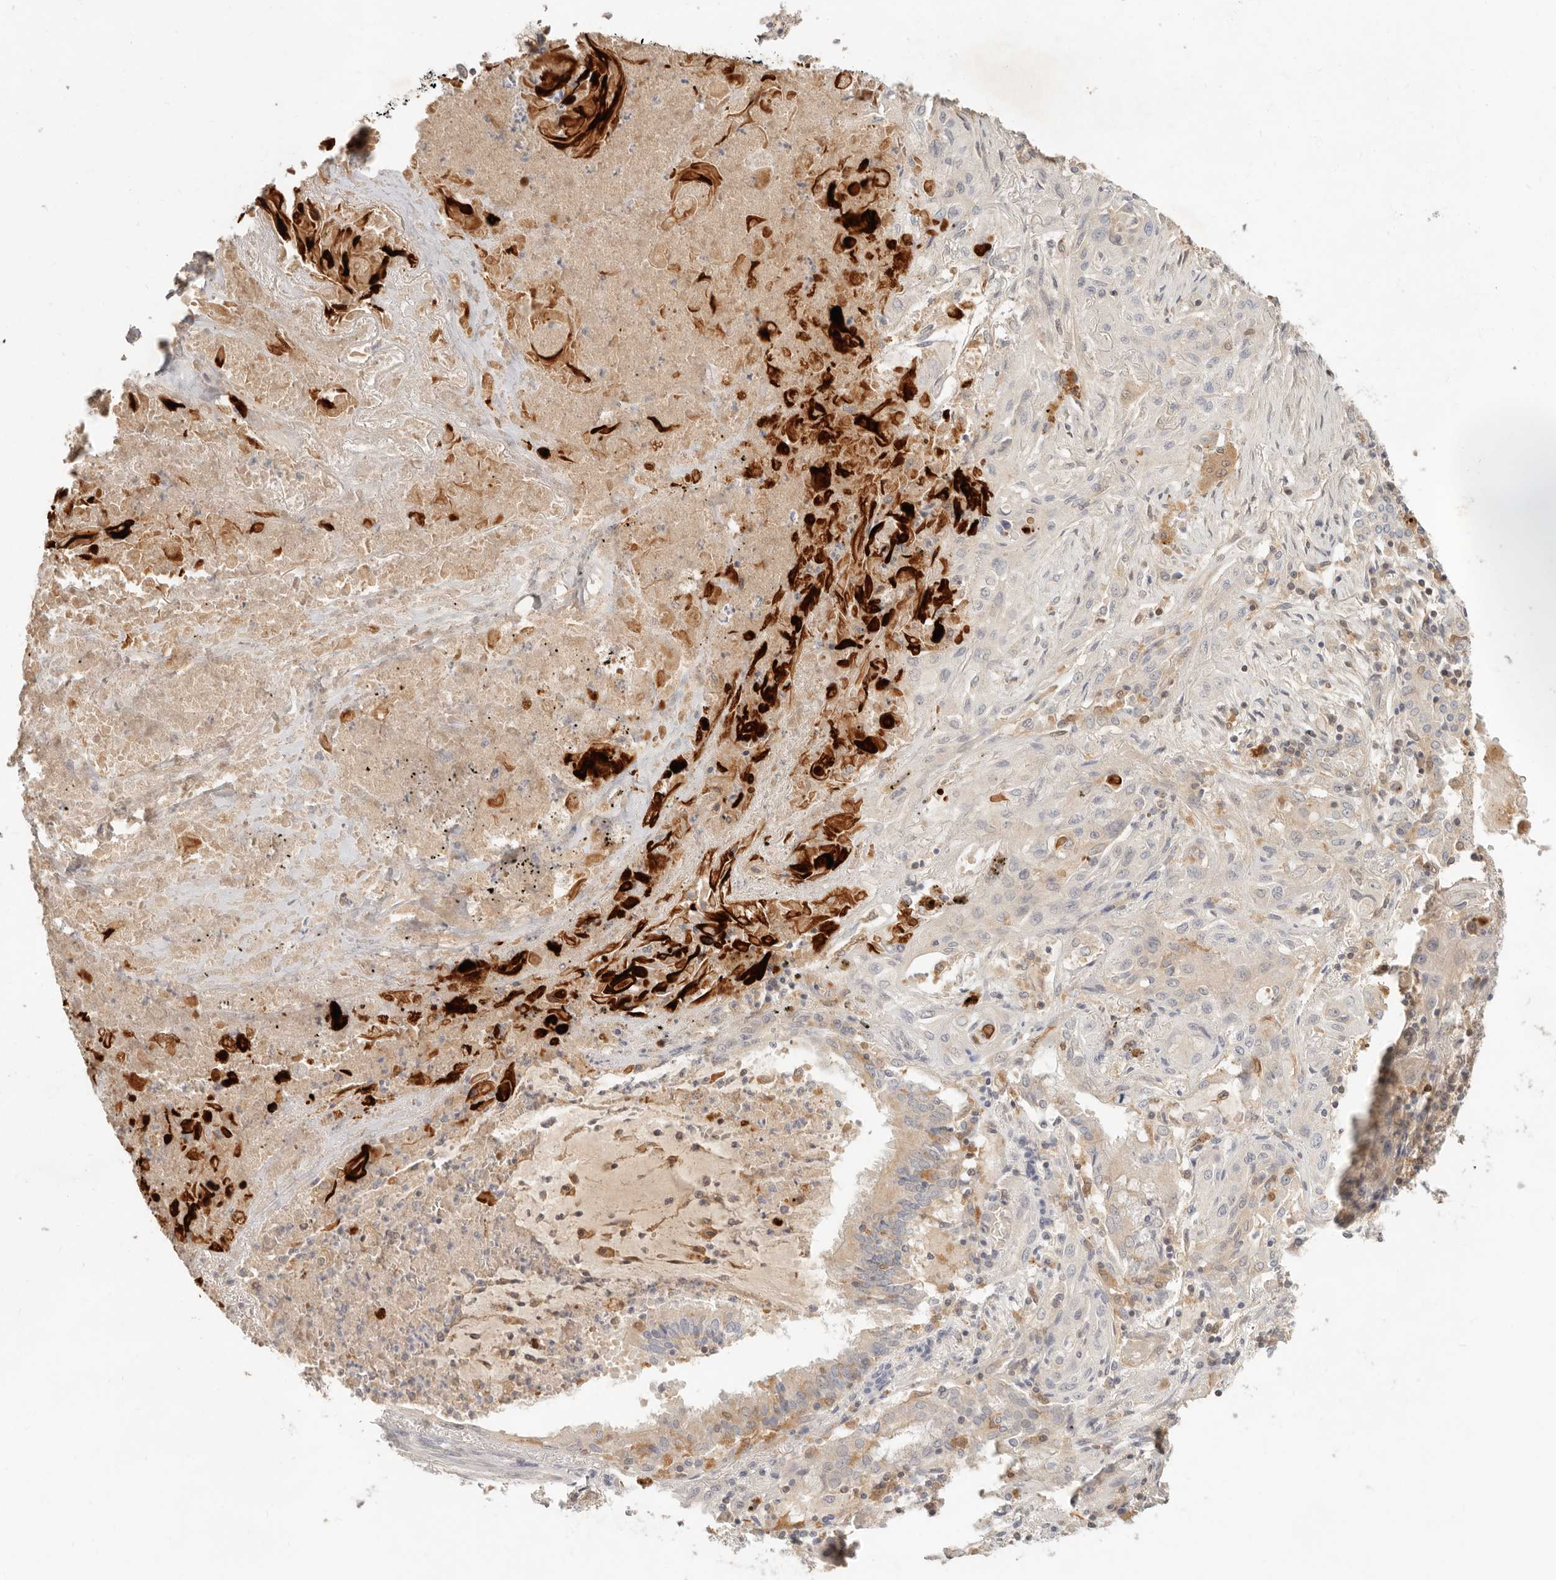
{"staining": {"intensity": "negative", "quantity": "none", "location": "none"}, "tissue": "lung cancer", "cell_type": "Tumor cells", "image_type": "cancer", "snomed": [{"axis": "morphology", "description": "Squamous cell carcinoma, NOS"}, {"axis": "topography", "description": "Lung"}], "caption": "A high-resolution micrograph shows immunohistochemistry (IHC) staining of lung squamous cell carcinoma, which displays no significant staining in tumor cells.", "gene": "NECAP2", "patient": {"sex": "female", "age": 47}}